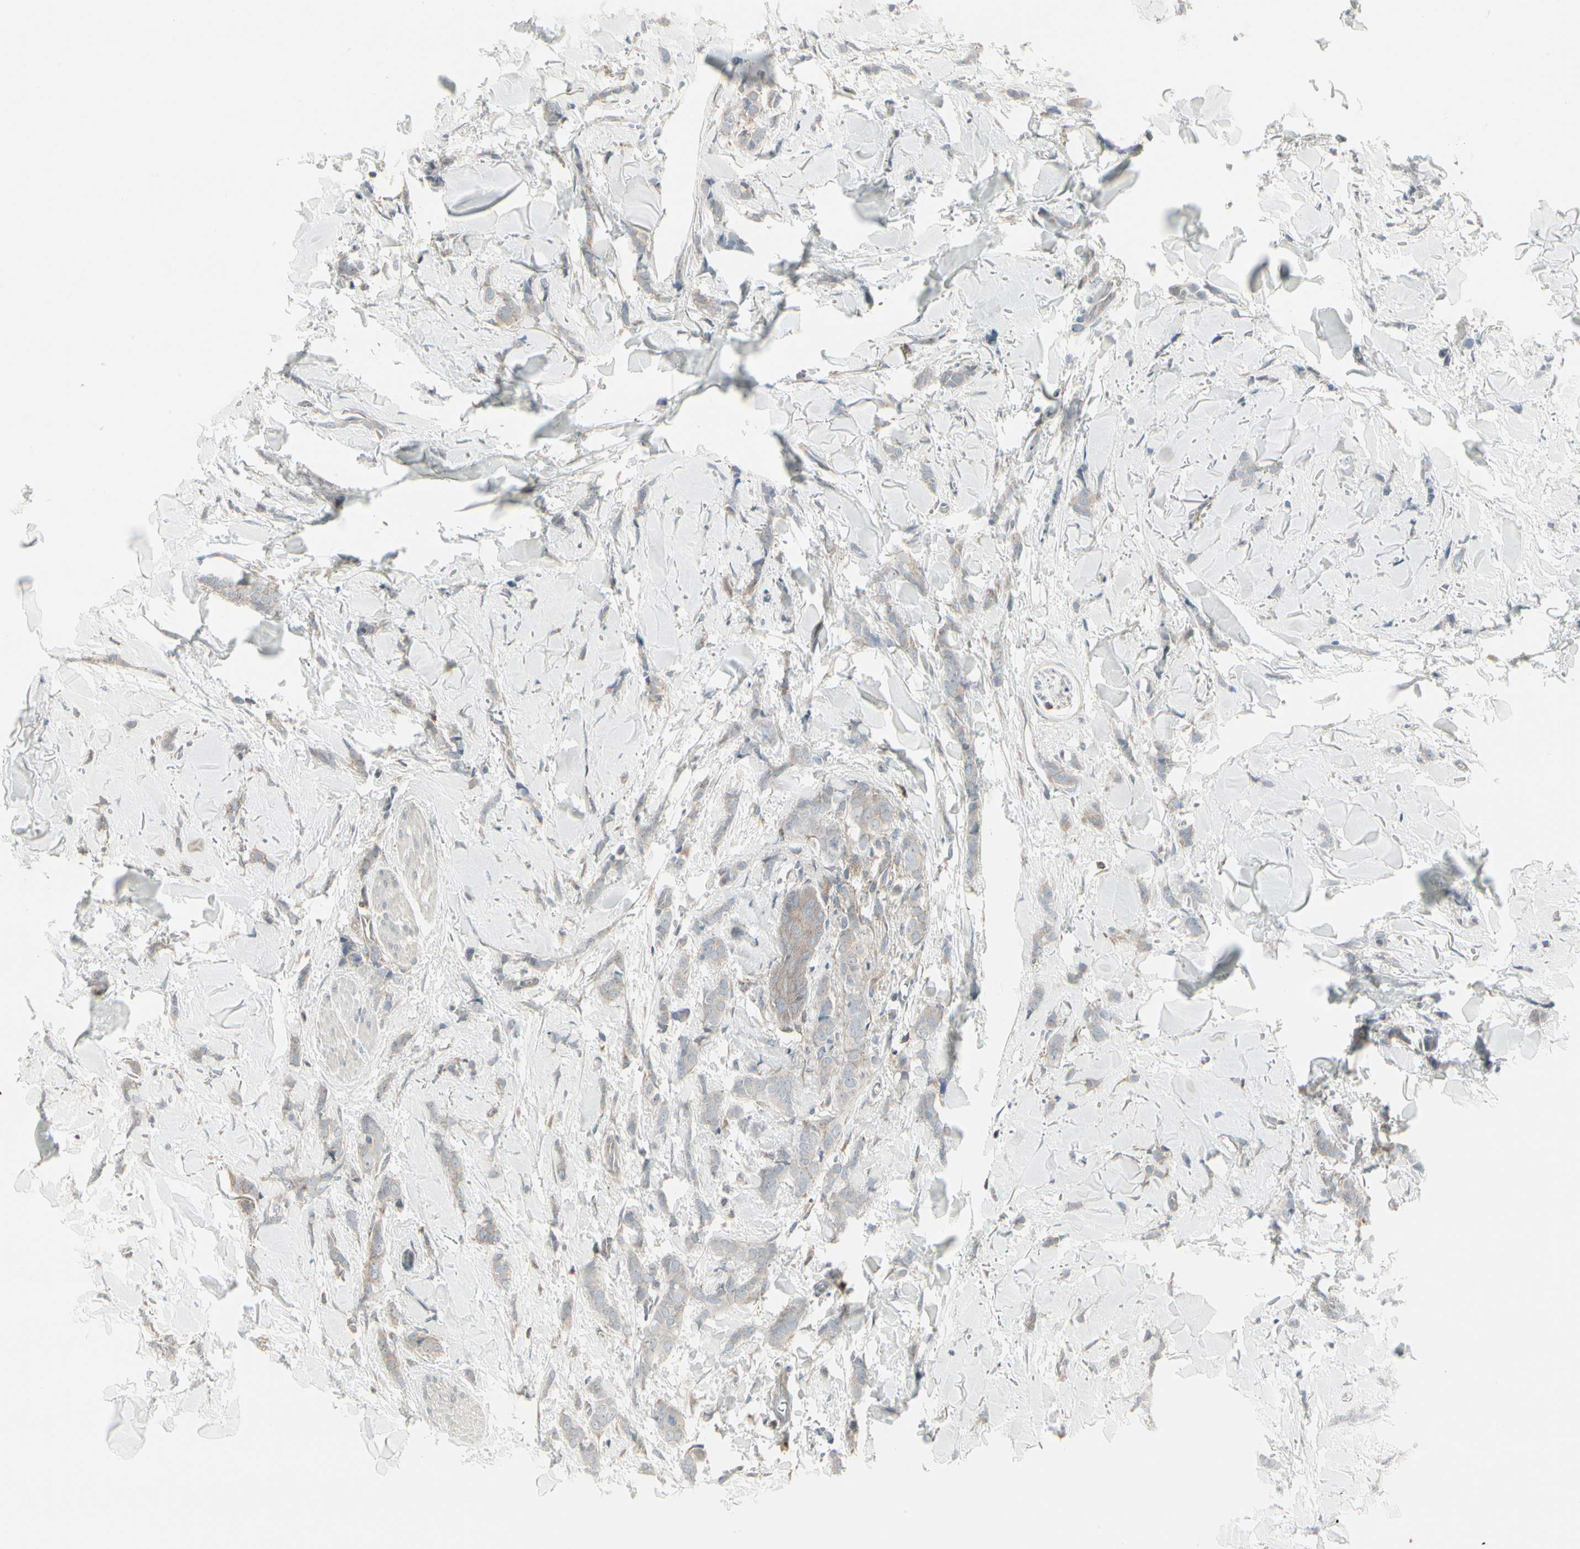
{"staining": {"intensity": "weak", "quantity": ">75%", "location": "cytoplasmic/membranous"}, "tissue": "breast cancer", "cell_type": "Tumor cells", "image_type": "cancer", "snomed": [{"axis": "morphology", "description": "Lobular carcinoma"}, {"axis": "topography", "description": "Skin"}, {"axis": "topography", "description": "Breast"}], "caption": "Human breast cancer stained for a protein (brown) shows weak cytoplasmic/membranous positive staining in about >75% of tumor cells.", "gene": "EPS15", "patient": {"sex": "female", "age": 46}}